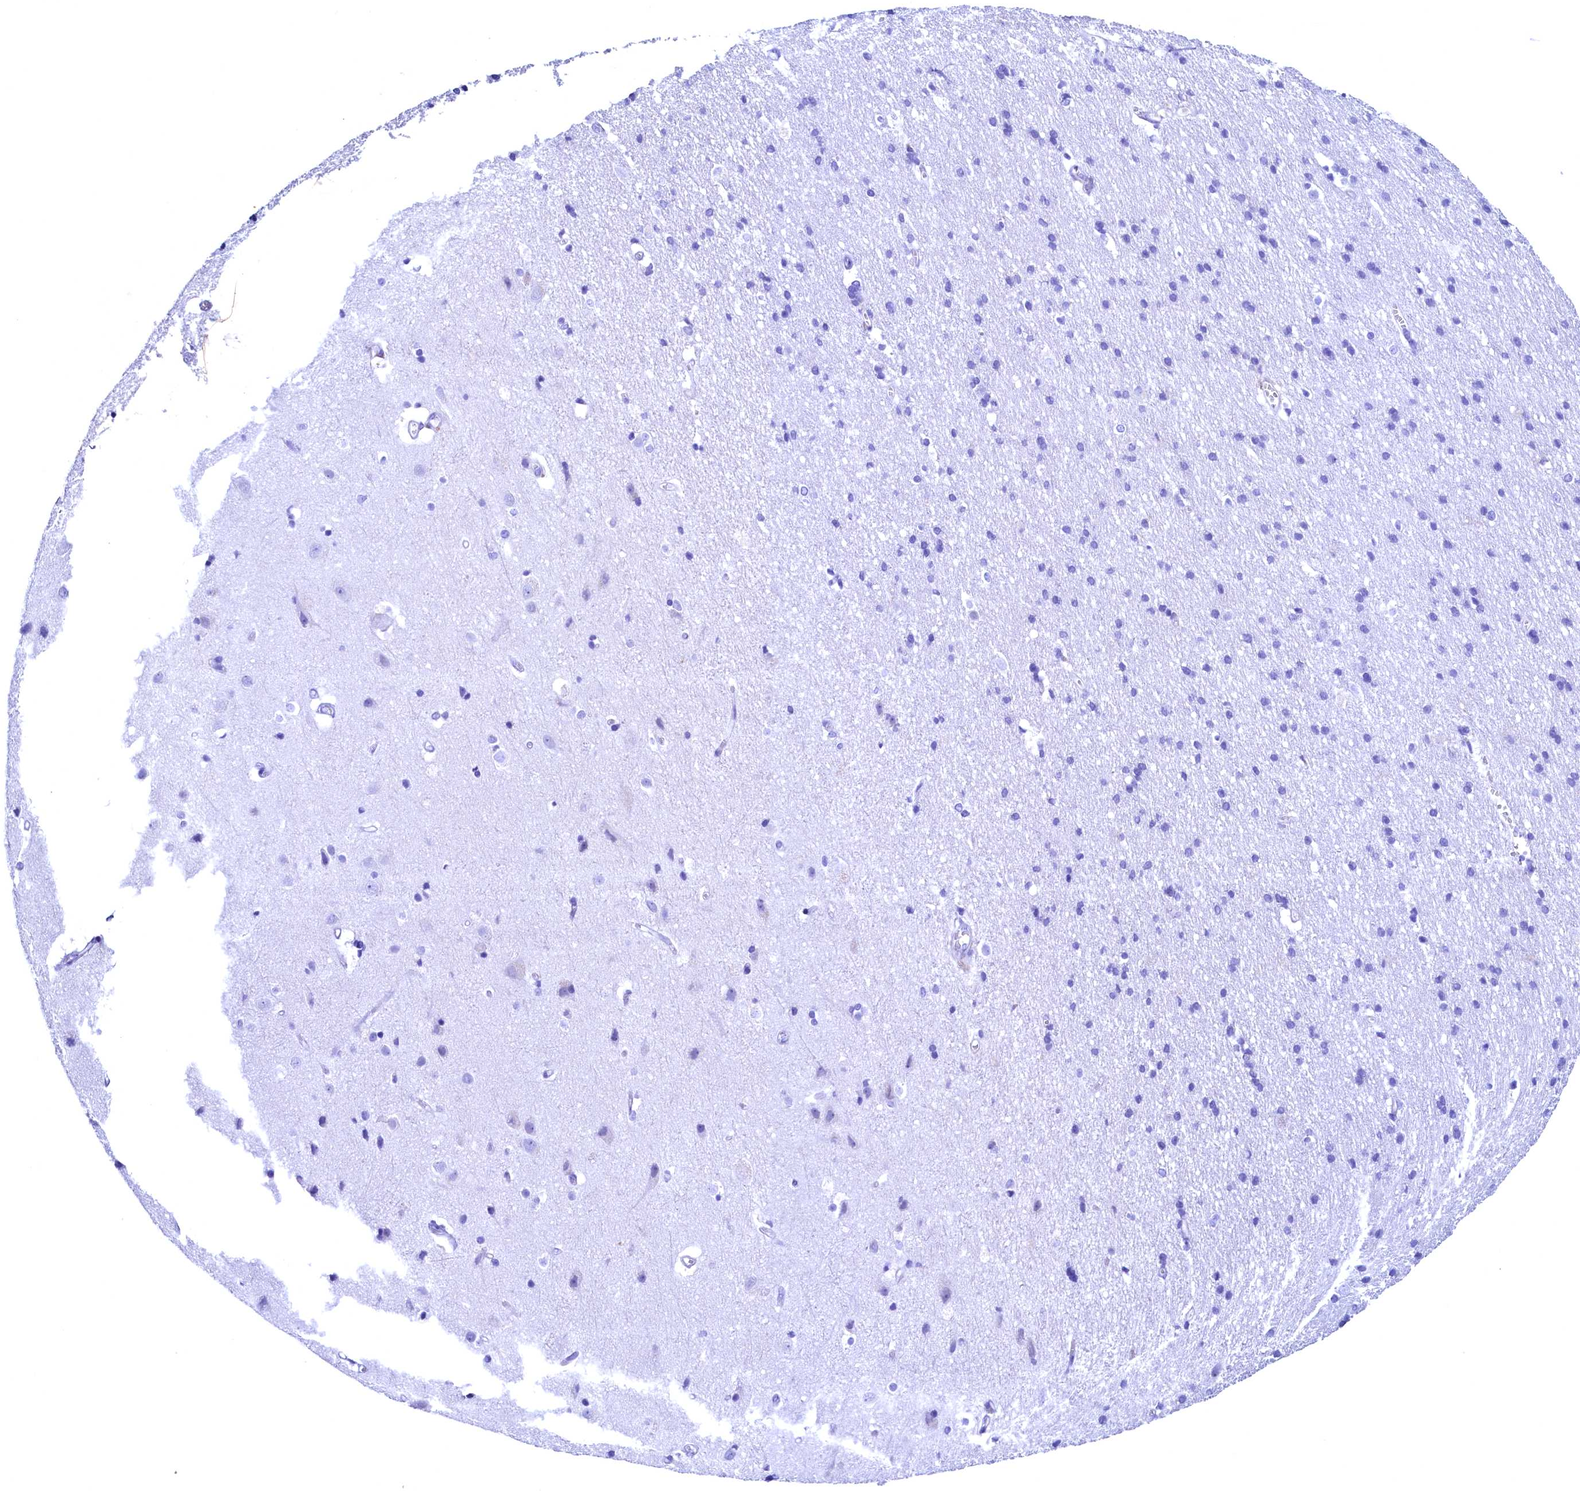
{"staining": {"intensity": "negative", "quantity": "none", "location": "none"}, "tissue": "cerebral cortex", "cell_type": "Endothelial cells", "image_type": "normal", "snomed": [{"axis": "morphology", "description": "Normal tissue, NOS"}, {"axis": "topography", "description": "Cerebral cortex"}], "caption": "Image shows no significant protein positivity in endothelial cells of unremarkable cerebral cortex. Brightfield microscopy of IHC stained with DAB (brown) and hematoxylin (blue), captured at high magnification.", "gene": "FLYWCH2", "patient": {"sex": "male", "age": 54}}